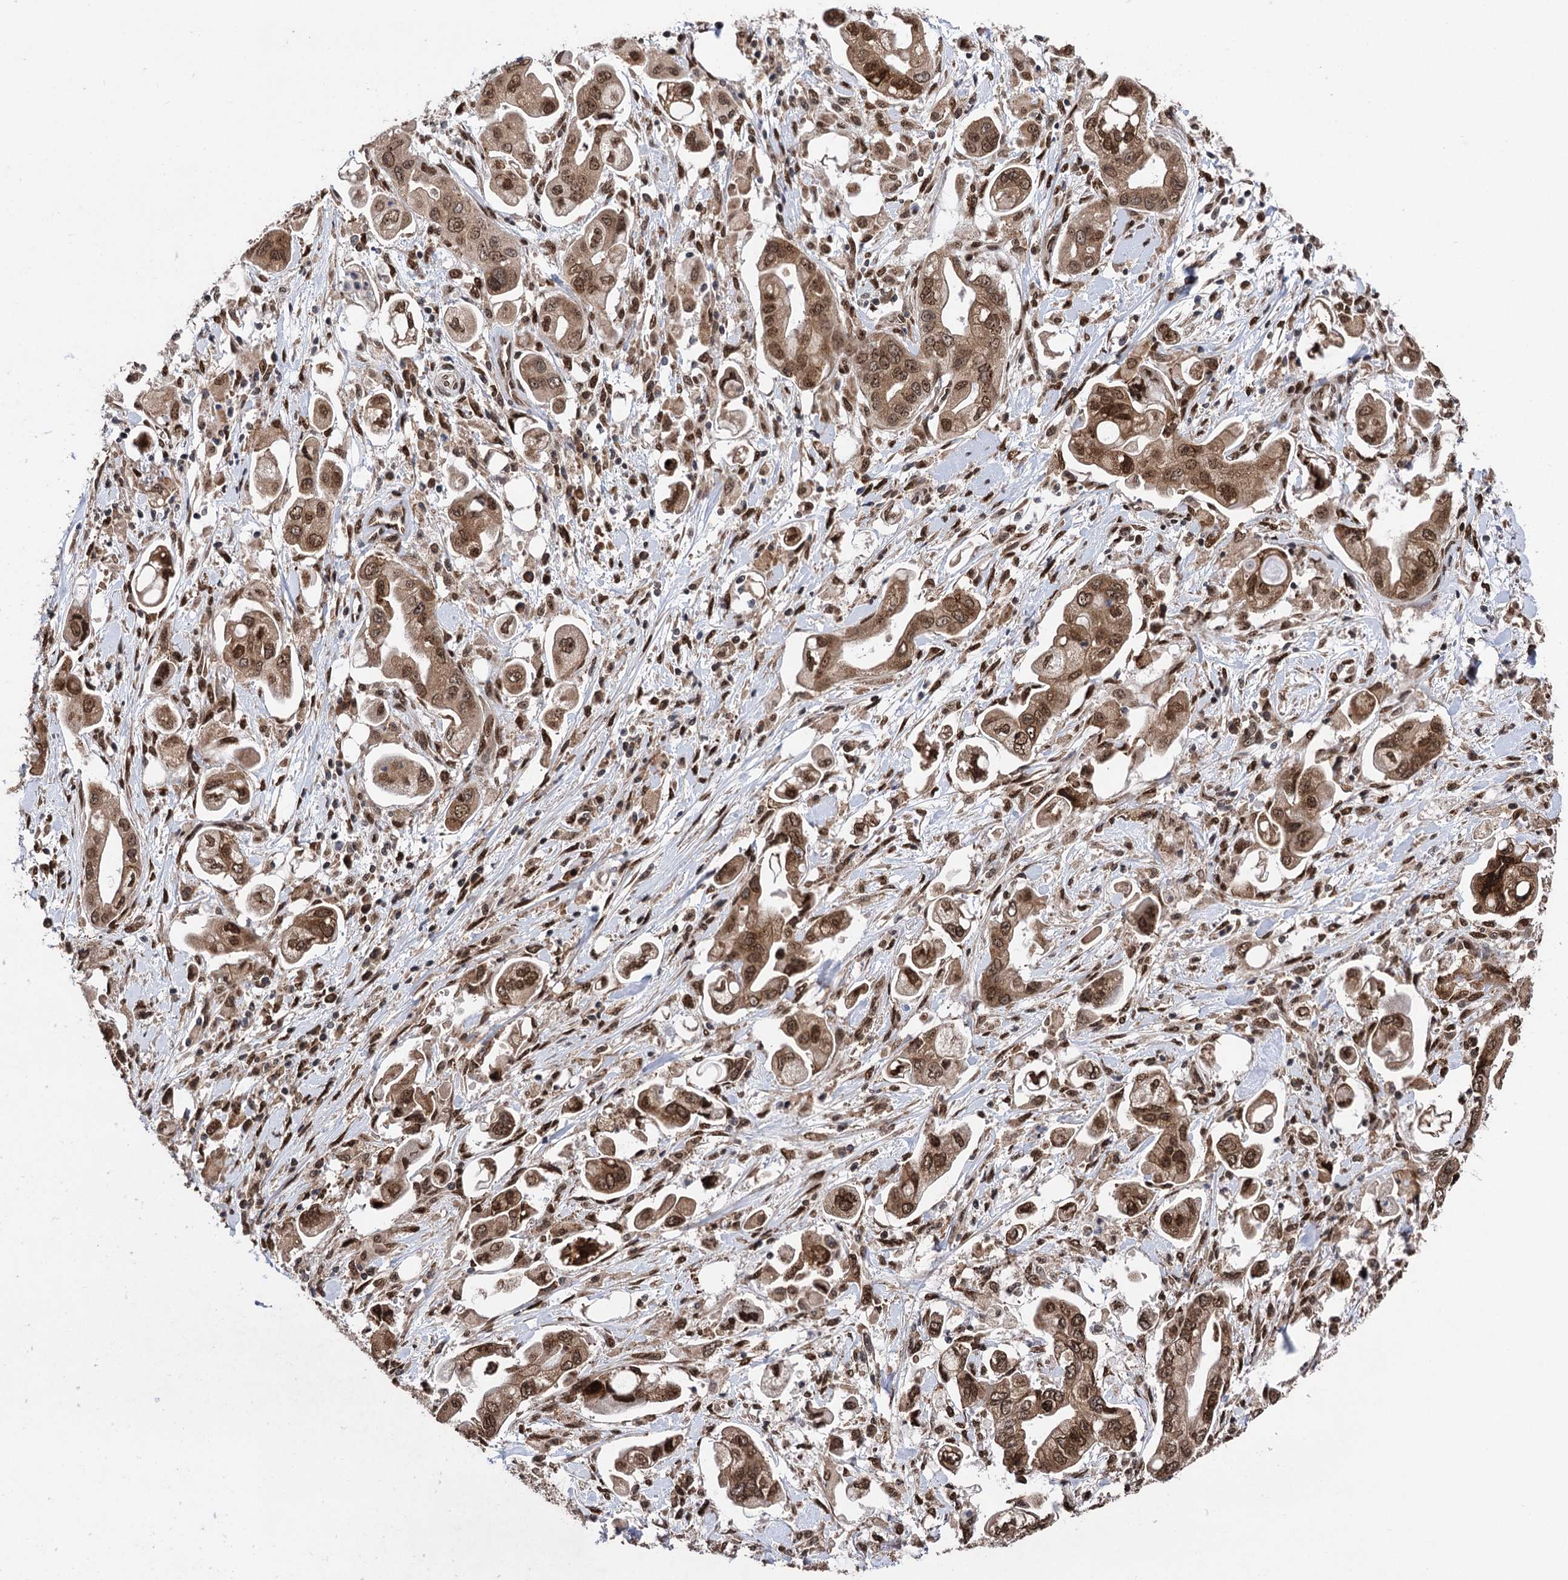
{"staining": {"intensity": "moderate", "quantity": ">75%", "location": "cytoplasmic/membranous,nuclear"}, "tissue": "stomach cancer", "cell_type": "Tumor cells", "image_type": "cancer", "snomed": [{"axis": "morphology", "description": "Adenocarcinoma, NOS"}, {"axis": "topography", "description": "Stomach"}], "caption": "A histopathology image of stomach adenocarcinoma stained for a protein displays moderate cytoplasmic/membranous and nuclear brown staining in tumor cells.", "gene": "MESD", "patient": {"sex": "male", "age": 62}}